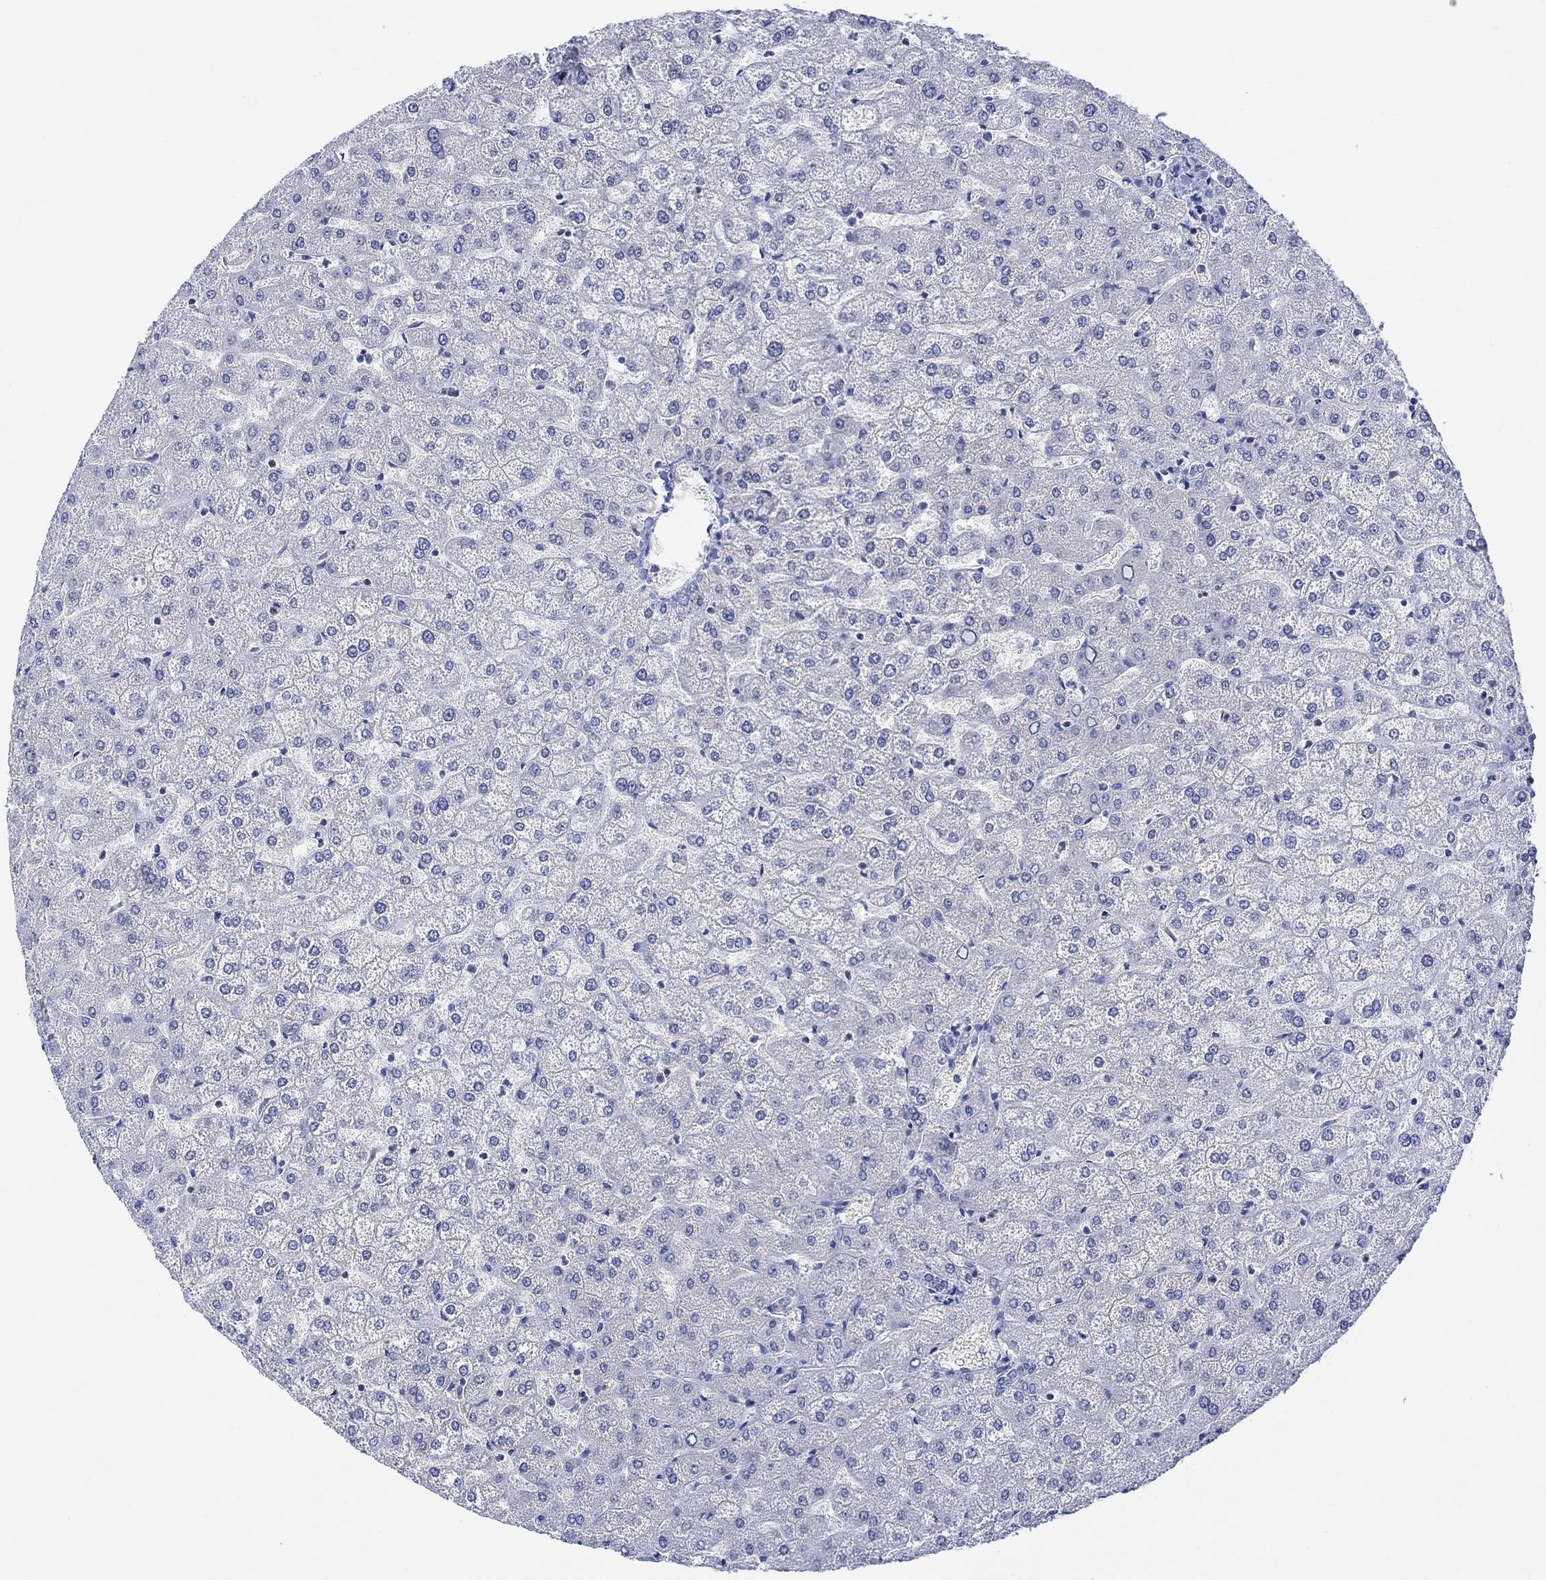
{"staining": {"intensity": "negative", "quantity": "none", "location": "none"}, "tissue": "liver", "cell_type": "Cholangiocytes", "image_type": "normal", "snomed": [{"axis": "morphology", "description": "Normal tissue, NOS"}, {"axis": "topography", "description": "Liver"}], "caption": "Immunohistochemistry (IHC) photomicrograph of normal human liver stained for a protein (brown), which displays no expression in cholangiocytes.", "gene": "GBP5", "patient": {"sex": "female", "age": 32}}